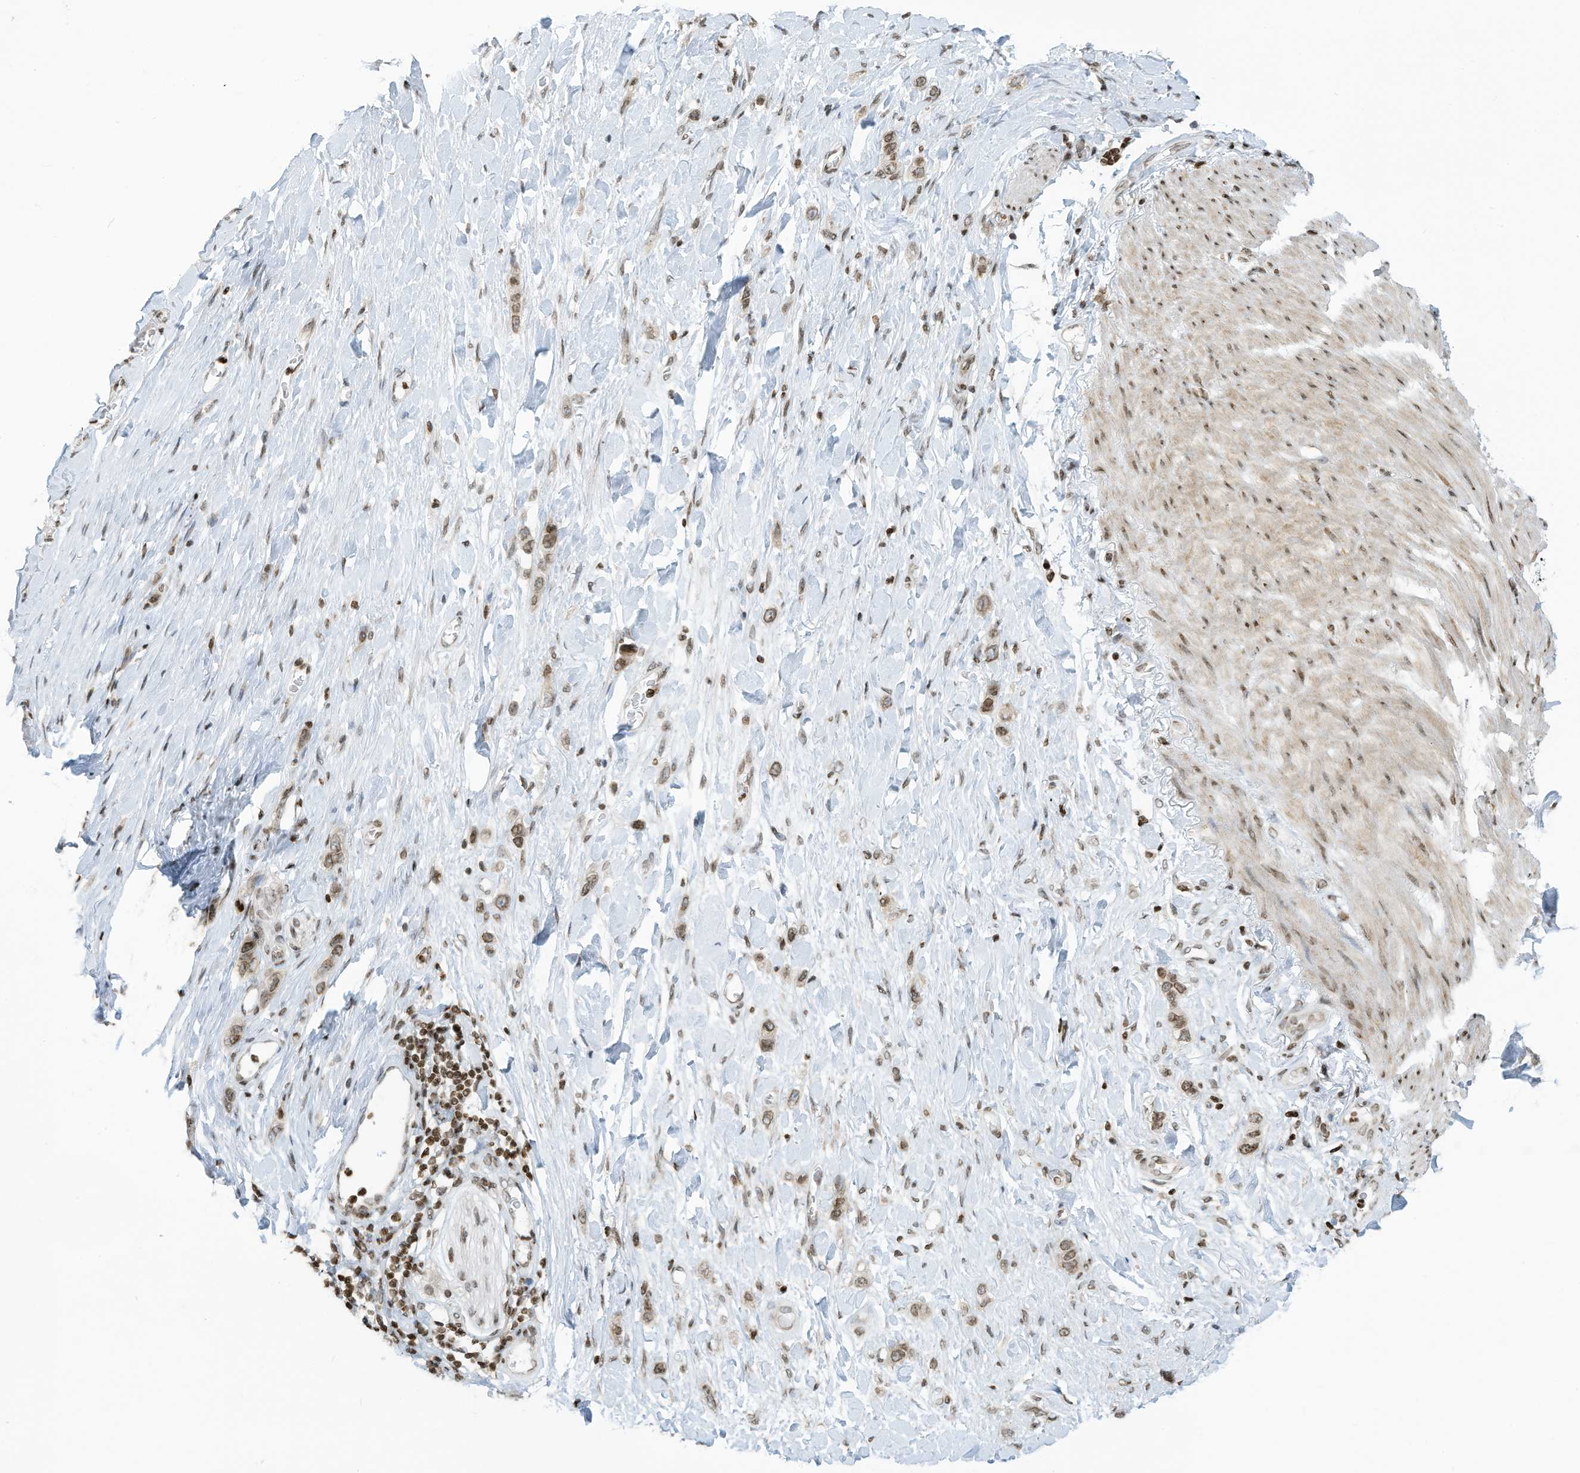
{"staining": {"intensity": "moderate", "quantity": ">75%", "location": "nuclear"}, "tissue": "stomach cancer", "cell_type": "Tumor cells", "image_type": "cancer", "snomed": [{"axis": "morphology", "description": "Adenocarcinoma, NOS"}, {"axis": "topography", "description": "Stomach"}], "caption": "Moderate nuclear expression for a protein is seen in about >75% of tumor cells of stomach cancer (adenocarcinoma) using IHC.", "gene": "ADI1", "patient": {"sex": "female", "age": 65}}